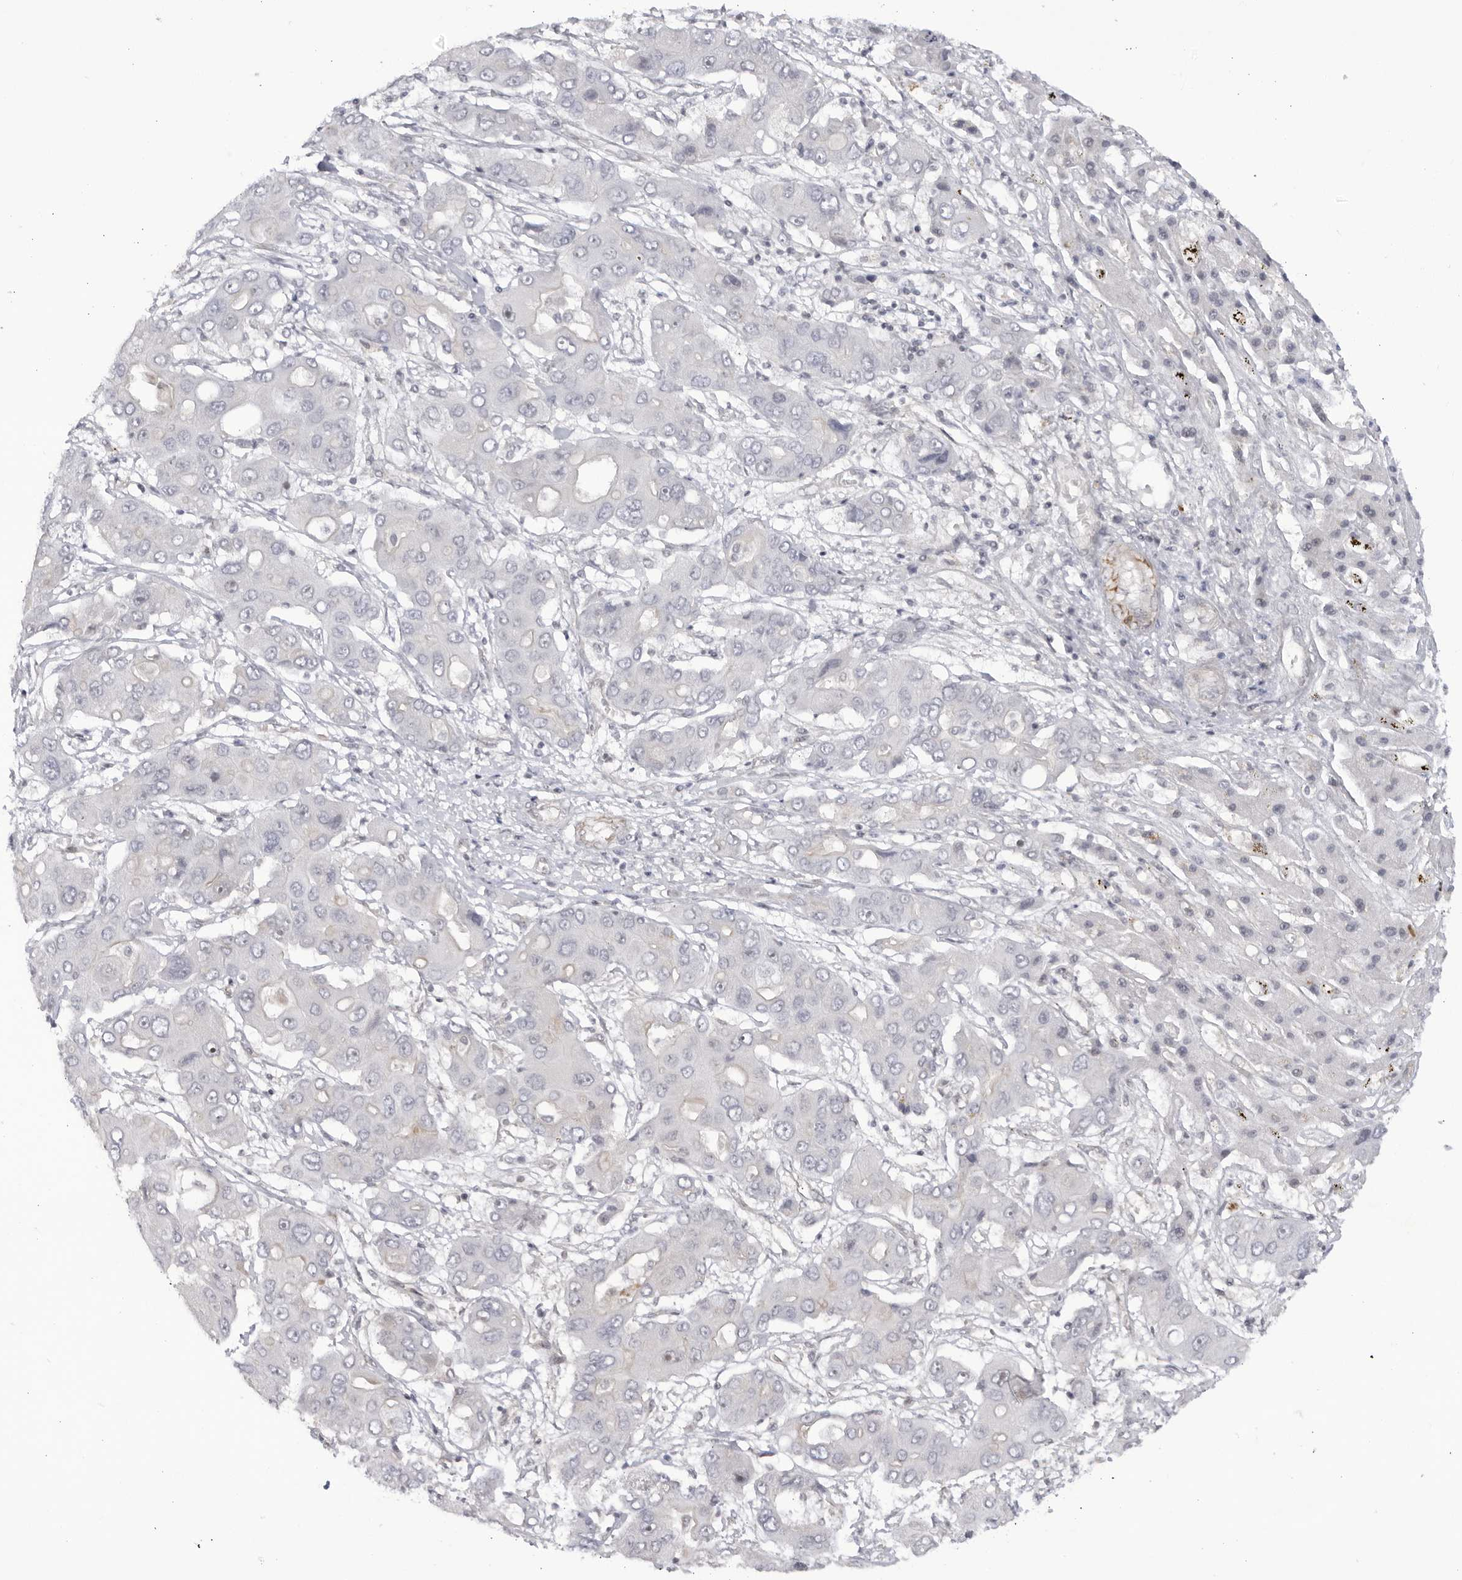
{"staining": {"intensity": "negative", "quantity": "none", "location": "none"}, "tissue": "liver cancer", "cell_type": "Tumor cells", "image_type": "cancer", "snomed": [{"axis": "morphology", "description": "Cholangiocarcinoma"}, {"axis": "topography", "description": "Liver"}], "caption": "High power microscopy micrograph of an immunohistochemistry (IHC) image of liver cancer, revealing no significant expression in tumor cells. (Stains: DAB immunohistochemistry (IHC) with hematoxylin counter stain, Microscopy: brightfield microscopy at high magnification).", "gene": "CNBD1", "patient": {"sex": "male", "age": 67}}